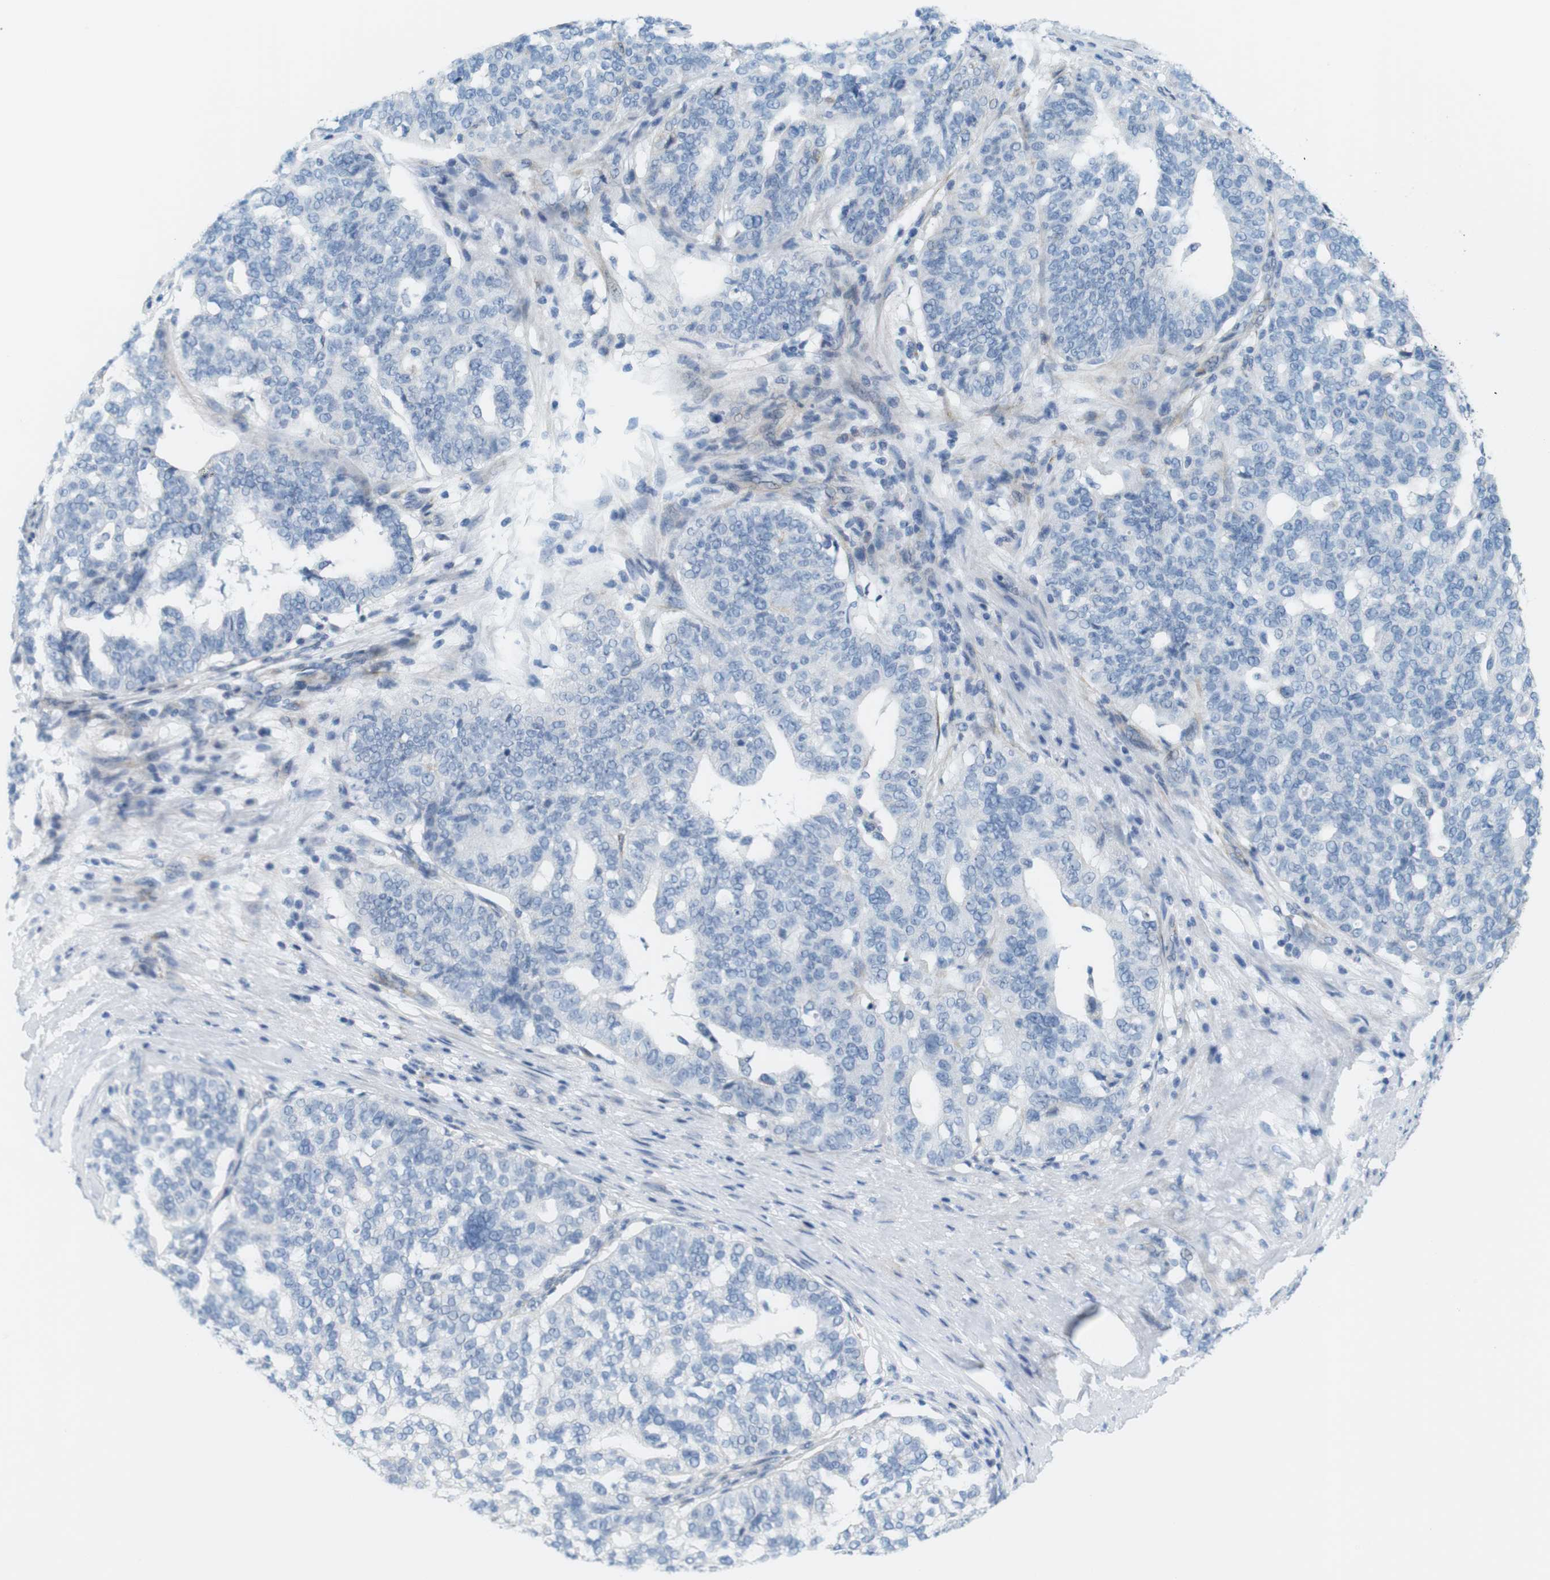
{"staining": {"intensity": "negative", "quantity": "none", "location": "none"}, "tissue": "ovarian cancer", "cell_type": "Tumor cells", "image_type": "cancer", "snomed": [{"axis": "morphology", "description": "Cystadenocarcinoma, serous, NOS"}, {"axis": "topography", "description": "Ovary"}], "caption": "Ovarian cancer (serous cystadenocarcinoma) stained for a protein using immunohistochemistry (IHC) exhibits no expression tumor cells.", "gene": "MYH9", "patient": {"sex": "female", "age": 59}}